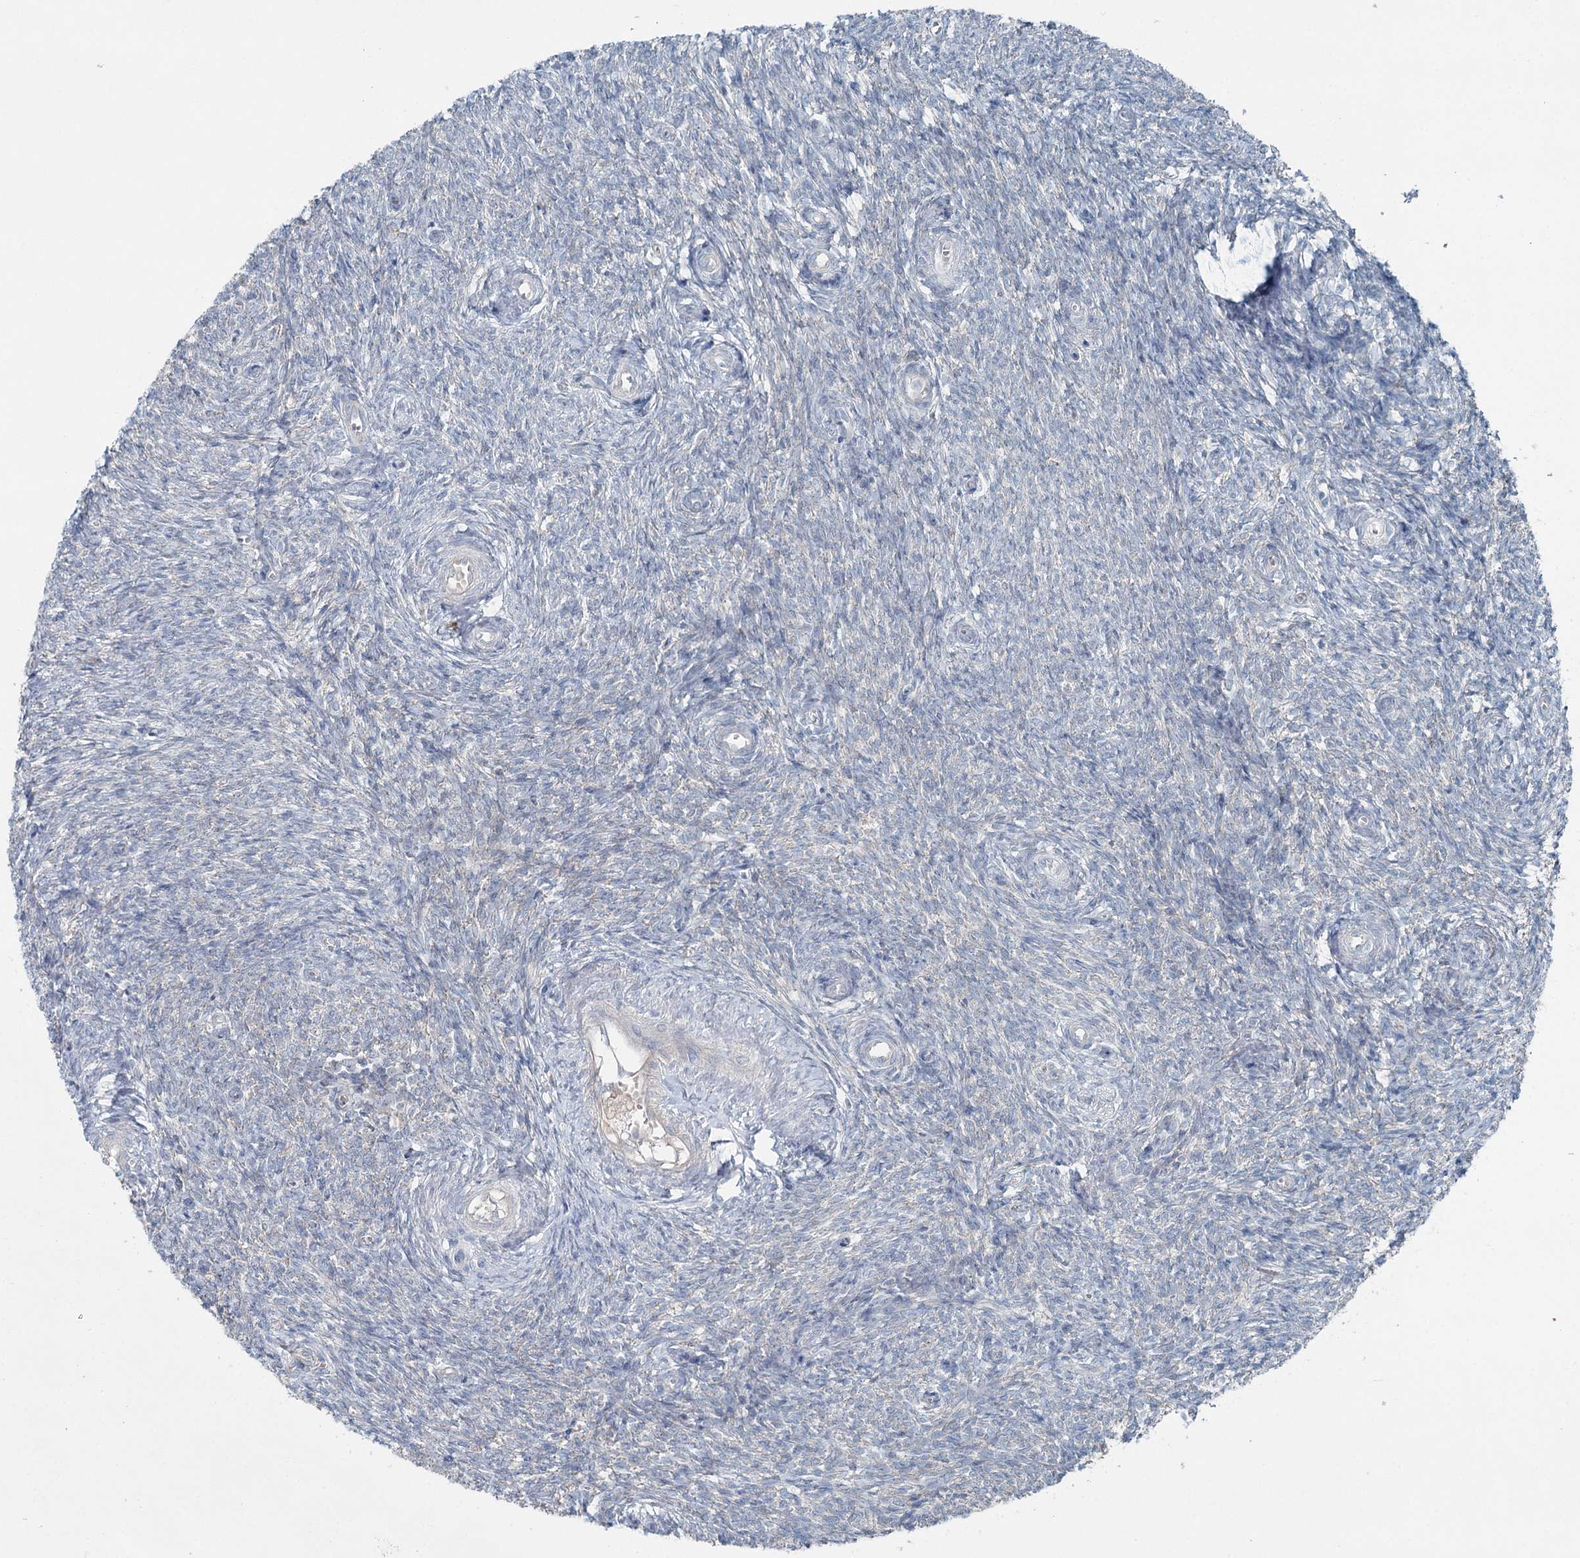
{"staining": {"intensity": "negative", "quantity": "none", "location": "none"}, "tissue": "ovary", "cell_type": "Ovarian stroma cells", "image_type": "normal", "snomed": [{"axis": "morphology", "description": "Normal tissue, NOS"}, {"axis": "topography", "description": "Ovary"}], "caption": "High power microscopy histopathology image of an immunohistochemistry image of normal ovary, revealing no significant staining in ovarian stroma cells. (Brightfield microscopy of DAB (3,3'-diaminobenzidine) IHC at high magnification).", "gene": "CHCHD5", "patient": {"sex": "female", "age": 44}}